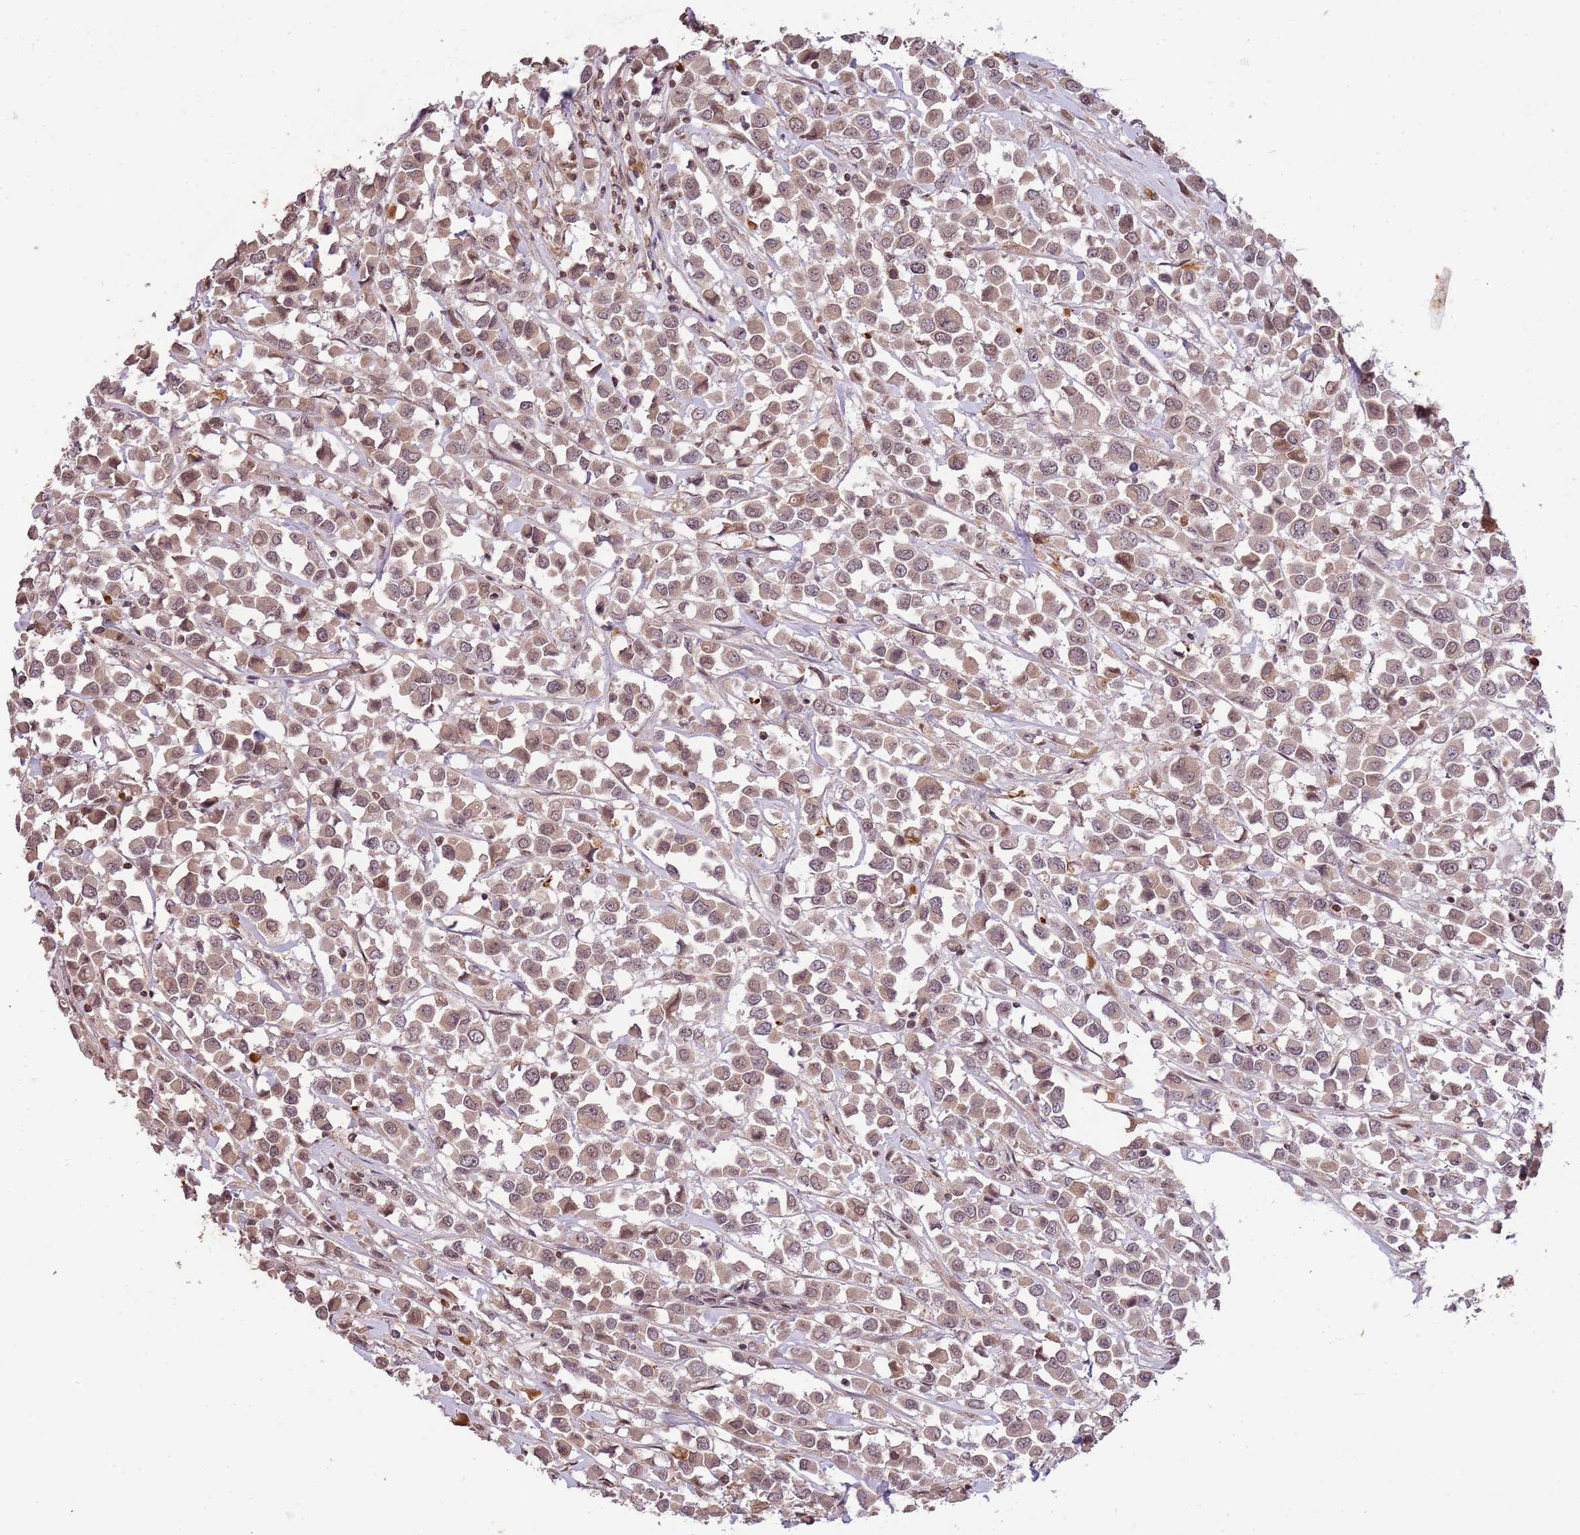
{"staining": {"intensity": "weak", "quantity": ">75%", "location": "cytoplasmic/membranous,nuclear"}, "tissue": "breast cancer", "cell_type": "Tumor cells", "image_type": "cancer", "snomed": [{"axis": "morphology", "description": "Duct carcinoma"}, {"axis": "topography", "description": "Breast"}], "caption": "Invasive ductal carcinoma (breast) was stained to show a protein in brown. There is low levels of weak cytoplasmic/membranous and nuclear expression in about >75% of tumor cells.", "gene": "SAMSN1", "patient": {"sex": "female", "age": 61}}